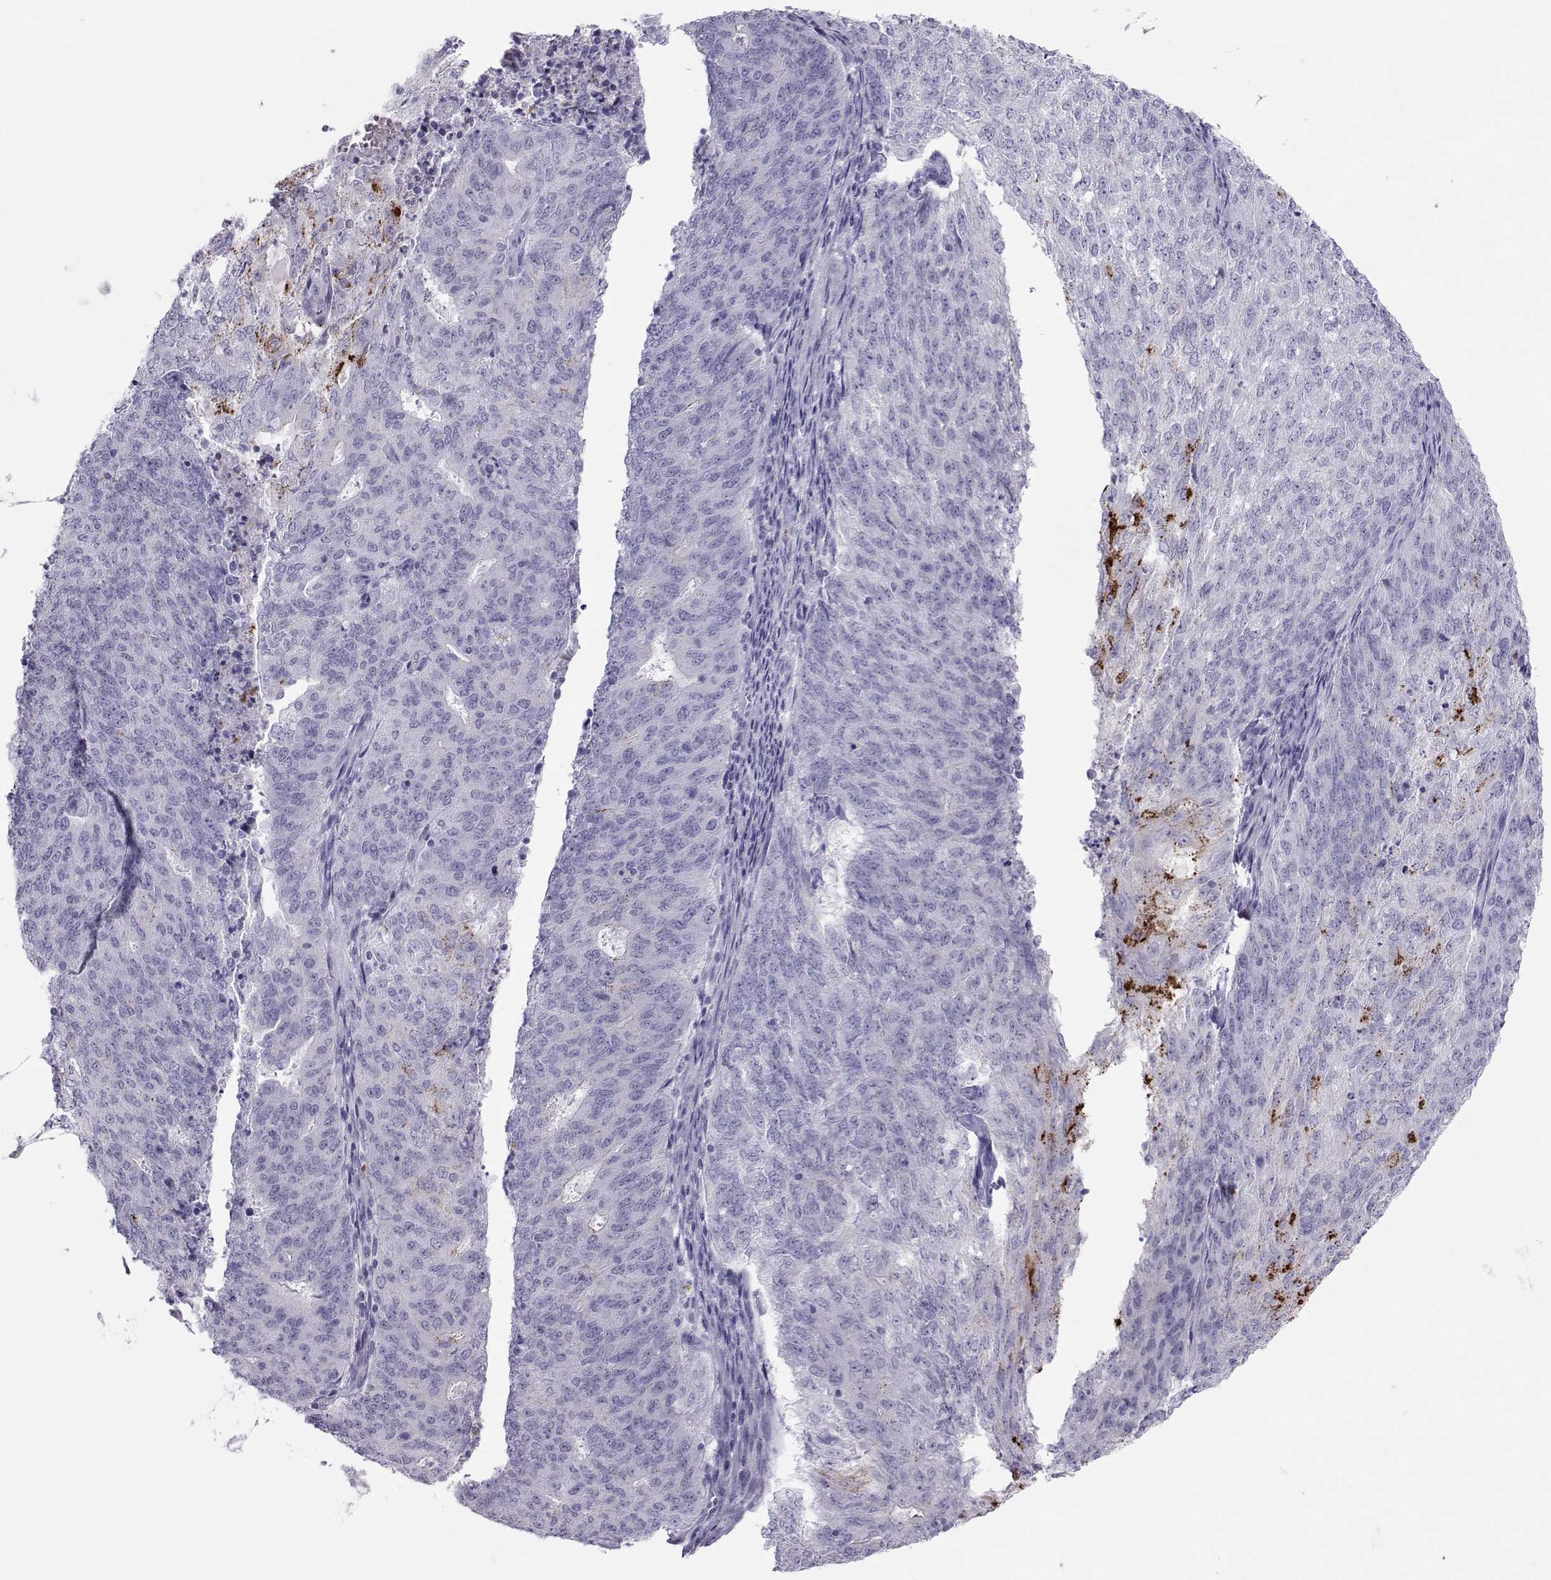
{"staining": {"intensity": "negative", "quantity": "none", "location": "none"}, "tissue": "endometrial cancer", "cell_type": "Tumor cells", "image_type": "cancer", "snomed": [{"axis": "morphology", "description": "Adenocarcinoma, NOS"}, {"axis": "topography", "description": "Endometrium"}], "caption": "This is an immunohistochemistry (IHC) image of endometrial cancer (adenocarcinoma). There is no staining in tumor cells.", "gene": "TRPM7", "patient": {"sex": "female", "age": 82}}